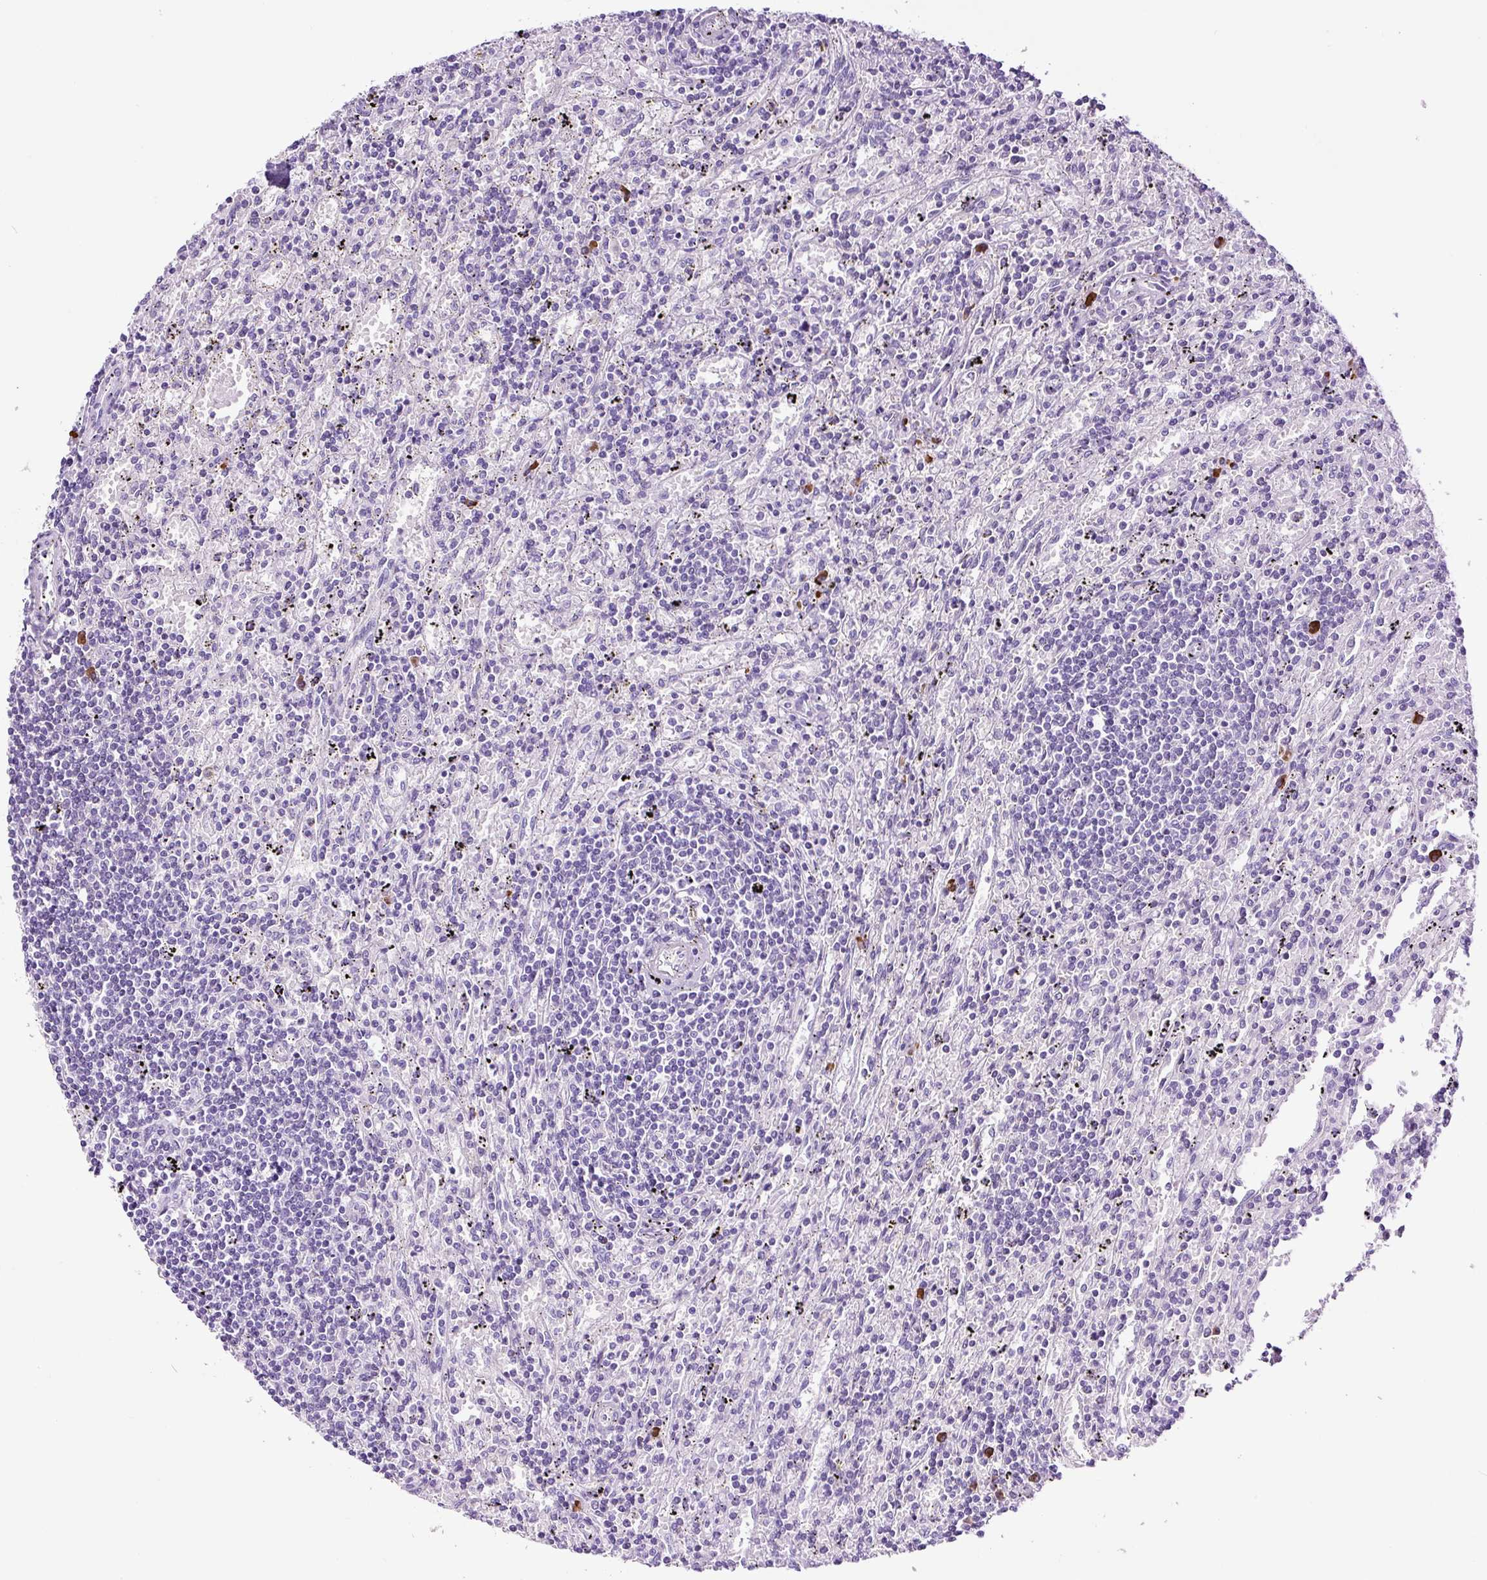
{"staining": {"intensity": "negative", "quantity": "none", "location": "none"}, "tissue": "lymphoma", "cell_type": "Tumor cells", "image_type": "cancer", "snomed": [{"axis": "morphology", "description": "Malignant lymphoma, non-Hodgkin's type, Low grade"}, {"axis": "topography", "description": "Spleen"}], "caption": "An image of human lymphoma is negative for staining in tumor cells.", "gene": "RNF212B", "patient": {"sex": "male", "age": 76}}